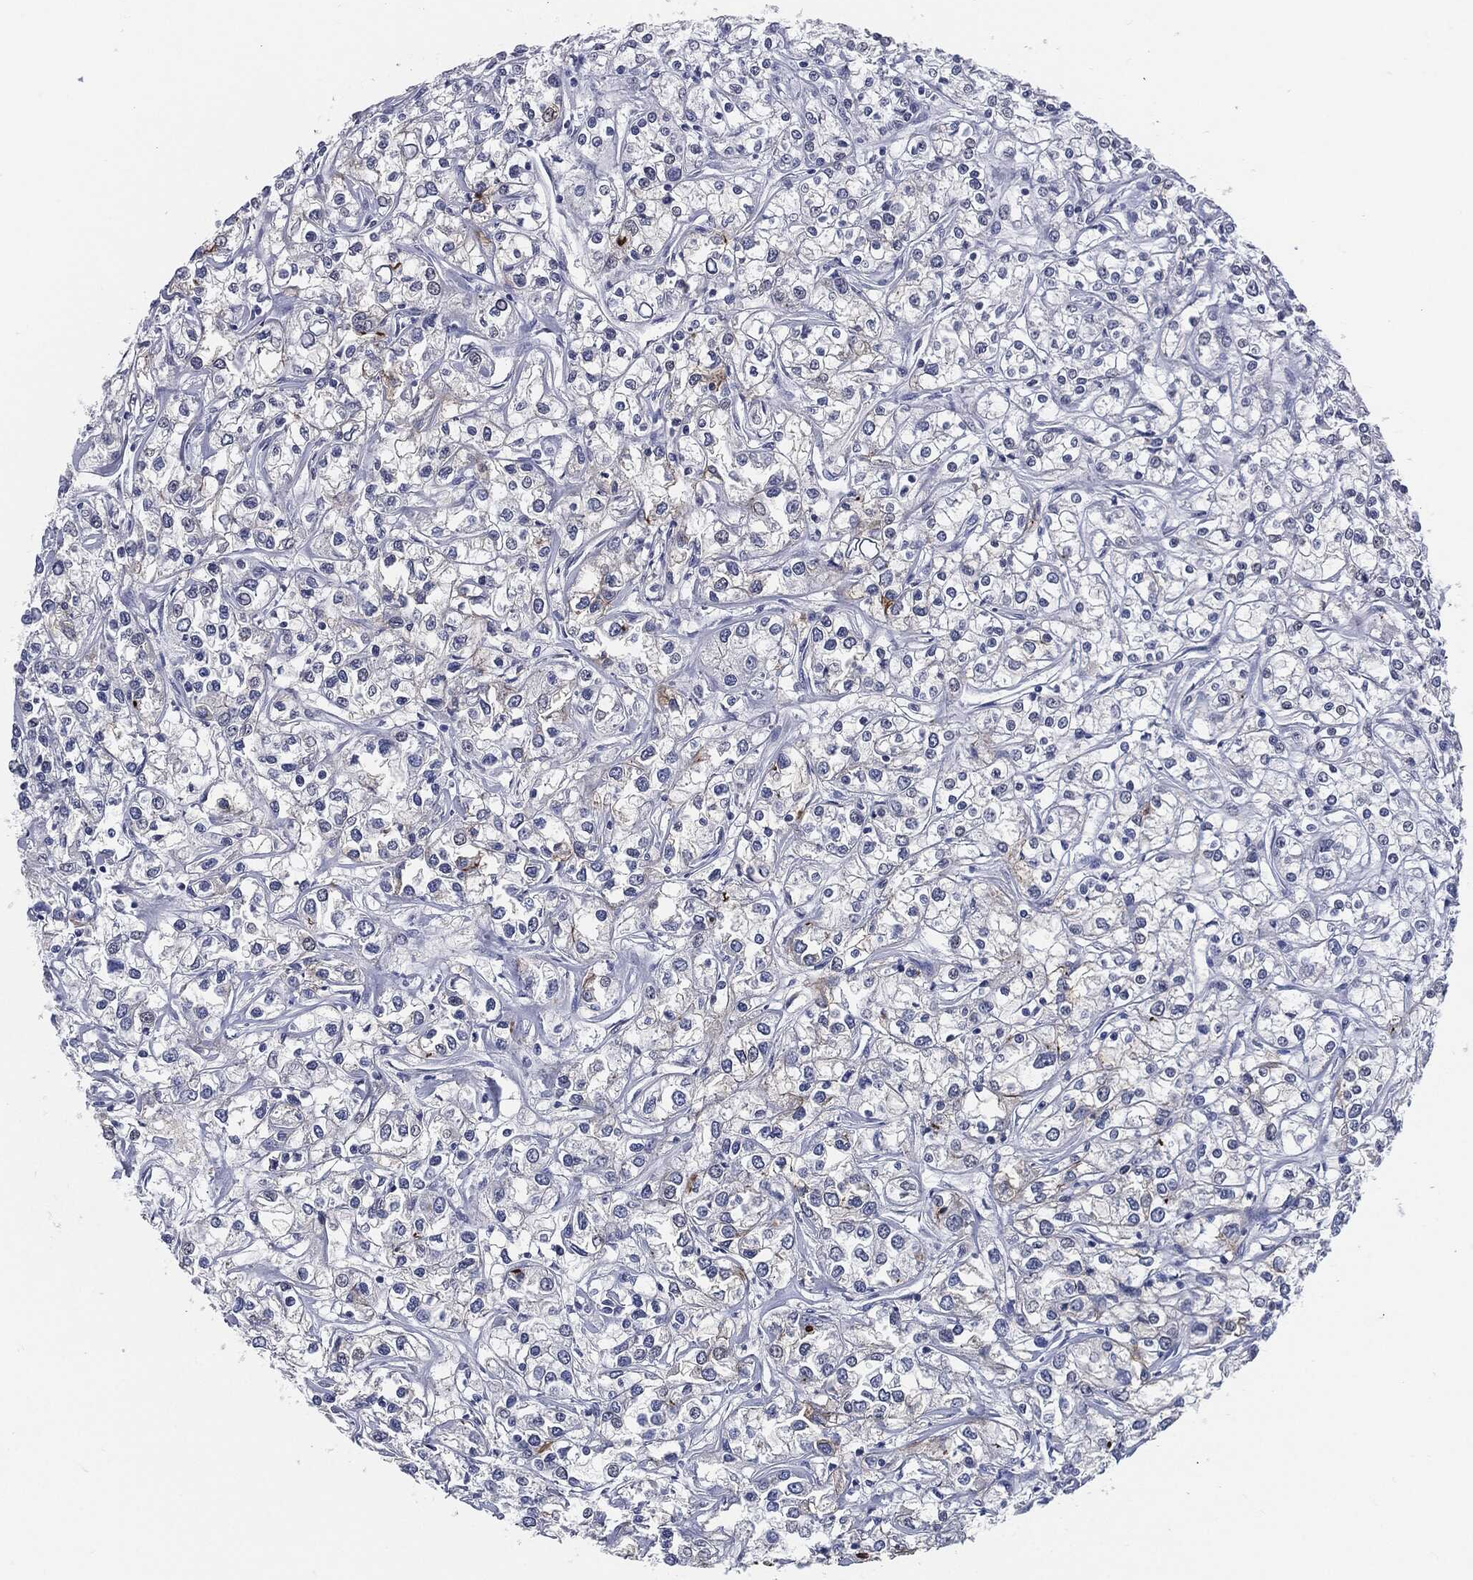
{"staining": {"intensity": "negative", "quantity": "none", "location": "none"}, "tissue": "renal cancer", "cell_type": "Tumor cells", "image_type": "cancer", "snomed": [{"axis": "morphology", "description": "Adenocarcinoma, NOS"}, {"axis": "topography", "description": "Kidney"}], "caption": "The image shows no staining of tumor cells in renal cancer.", "gene": "PROM1", "patient": {"sex": "female", "age": 59}}